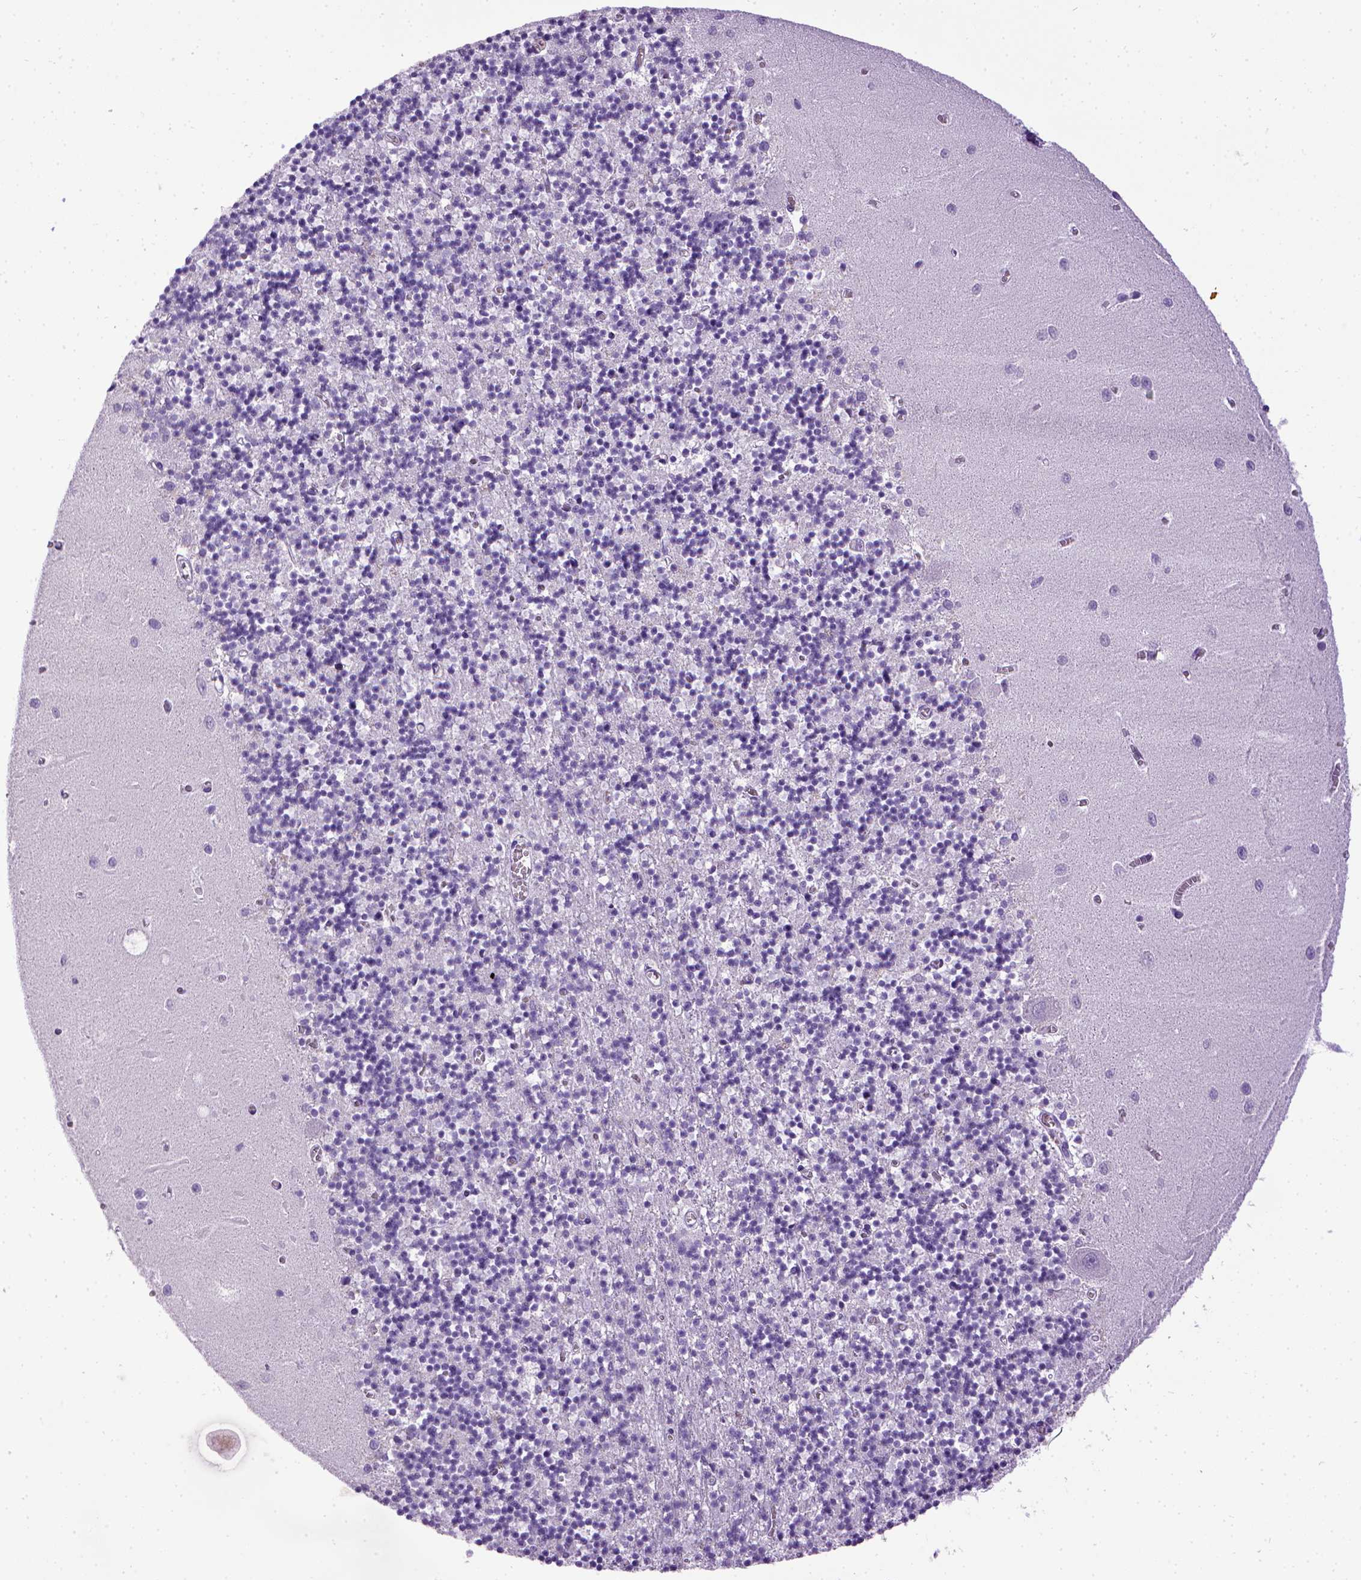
{"staining": {"intensity": "negative", "quantity": "none", "location": "none"}, "tissue": "cerebellum", "cell_type": "Cells in granular layer", "image_type": "normal", "snomed": [{"axis": "morphology", "description": "Normal tissue, NOS"}, {"axis": "topography", "description": "Cerebellum"}], "caption": "Immunohistochemical staining of benign human cerebellum demonstrates no significant positivity in cells in granular layer. (DAB immunohistochemistry, high magnification).", "gene": "CDH1", "patient": {"sex": "female", "age": 64}}